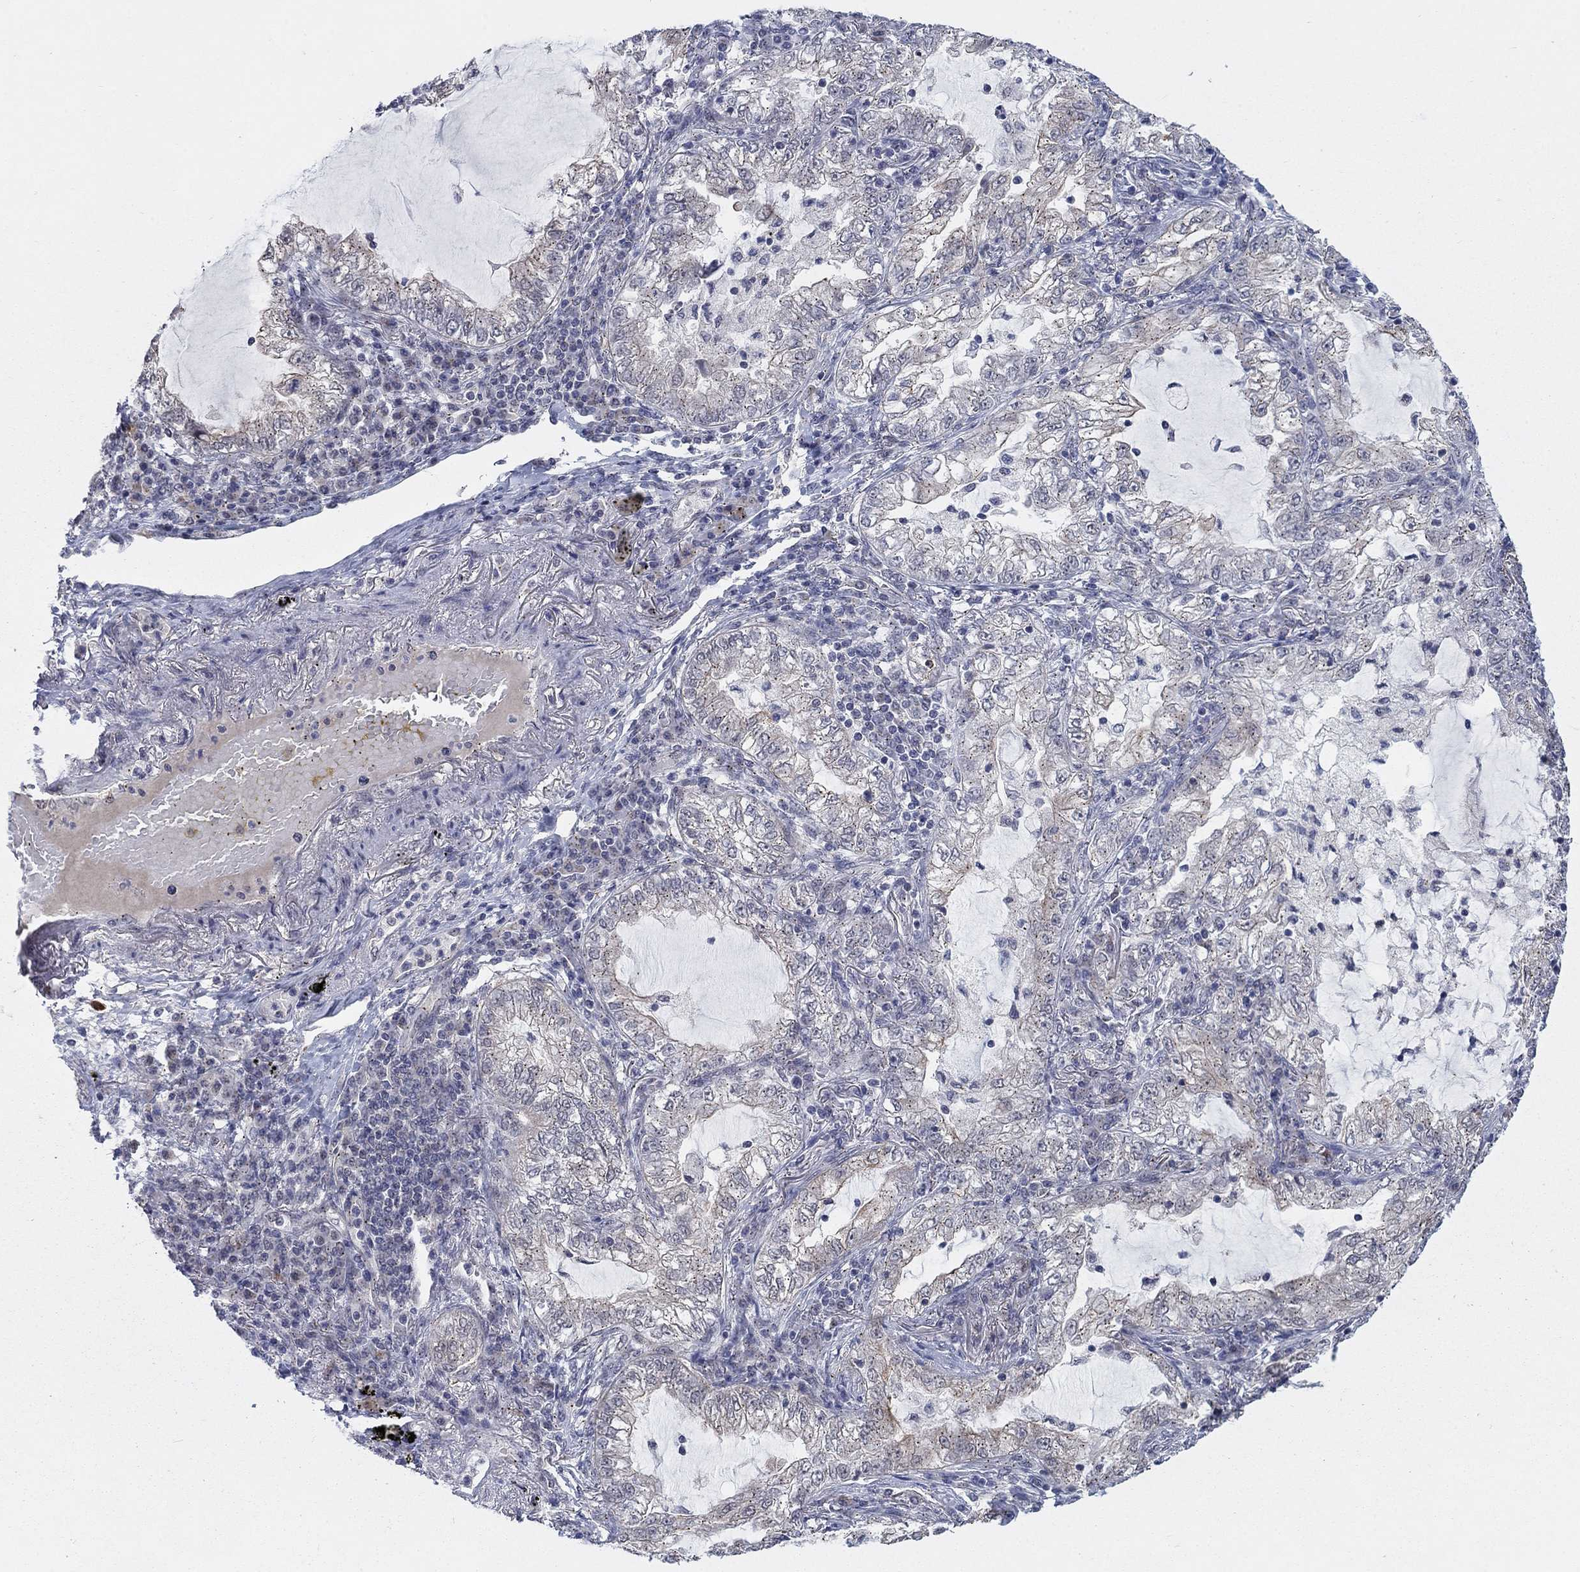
{"staining": {"intensity": "moderate", "quantity": "25%-75%", "location": "cytoplasmic/membranous"}, "tissue": "lung cancer", "cell_type": "Tumor cells", "image_type": "cancer", "snomed": [{"axis": "morphology", "description": "Adenocarcinoma, NOS"}, {"axis": "topography", "description": "Lung"}], "caption": "High-magnification brightfield microscopy of lung cancer stained with DAB (3,3'-diaminobenzidine) (brown) and counterstained with hematoxylin (blue). tumor cells exhibit moderate cytoplasmic/membranous positivity is identified in approximately25%-75% of cells. (DAB IHC with brightfield microscopy, high magnification).", "gene": "SH3RF1", "patient": {"sex": "female", "age": 73}}